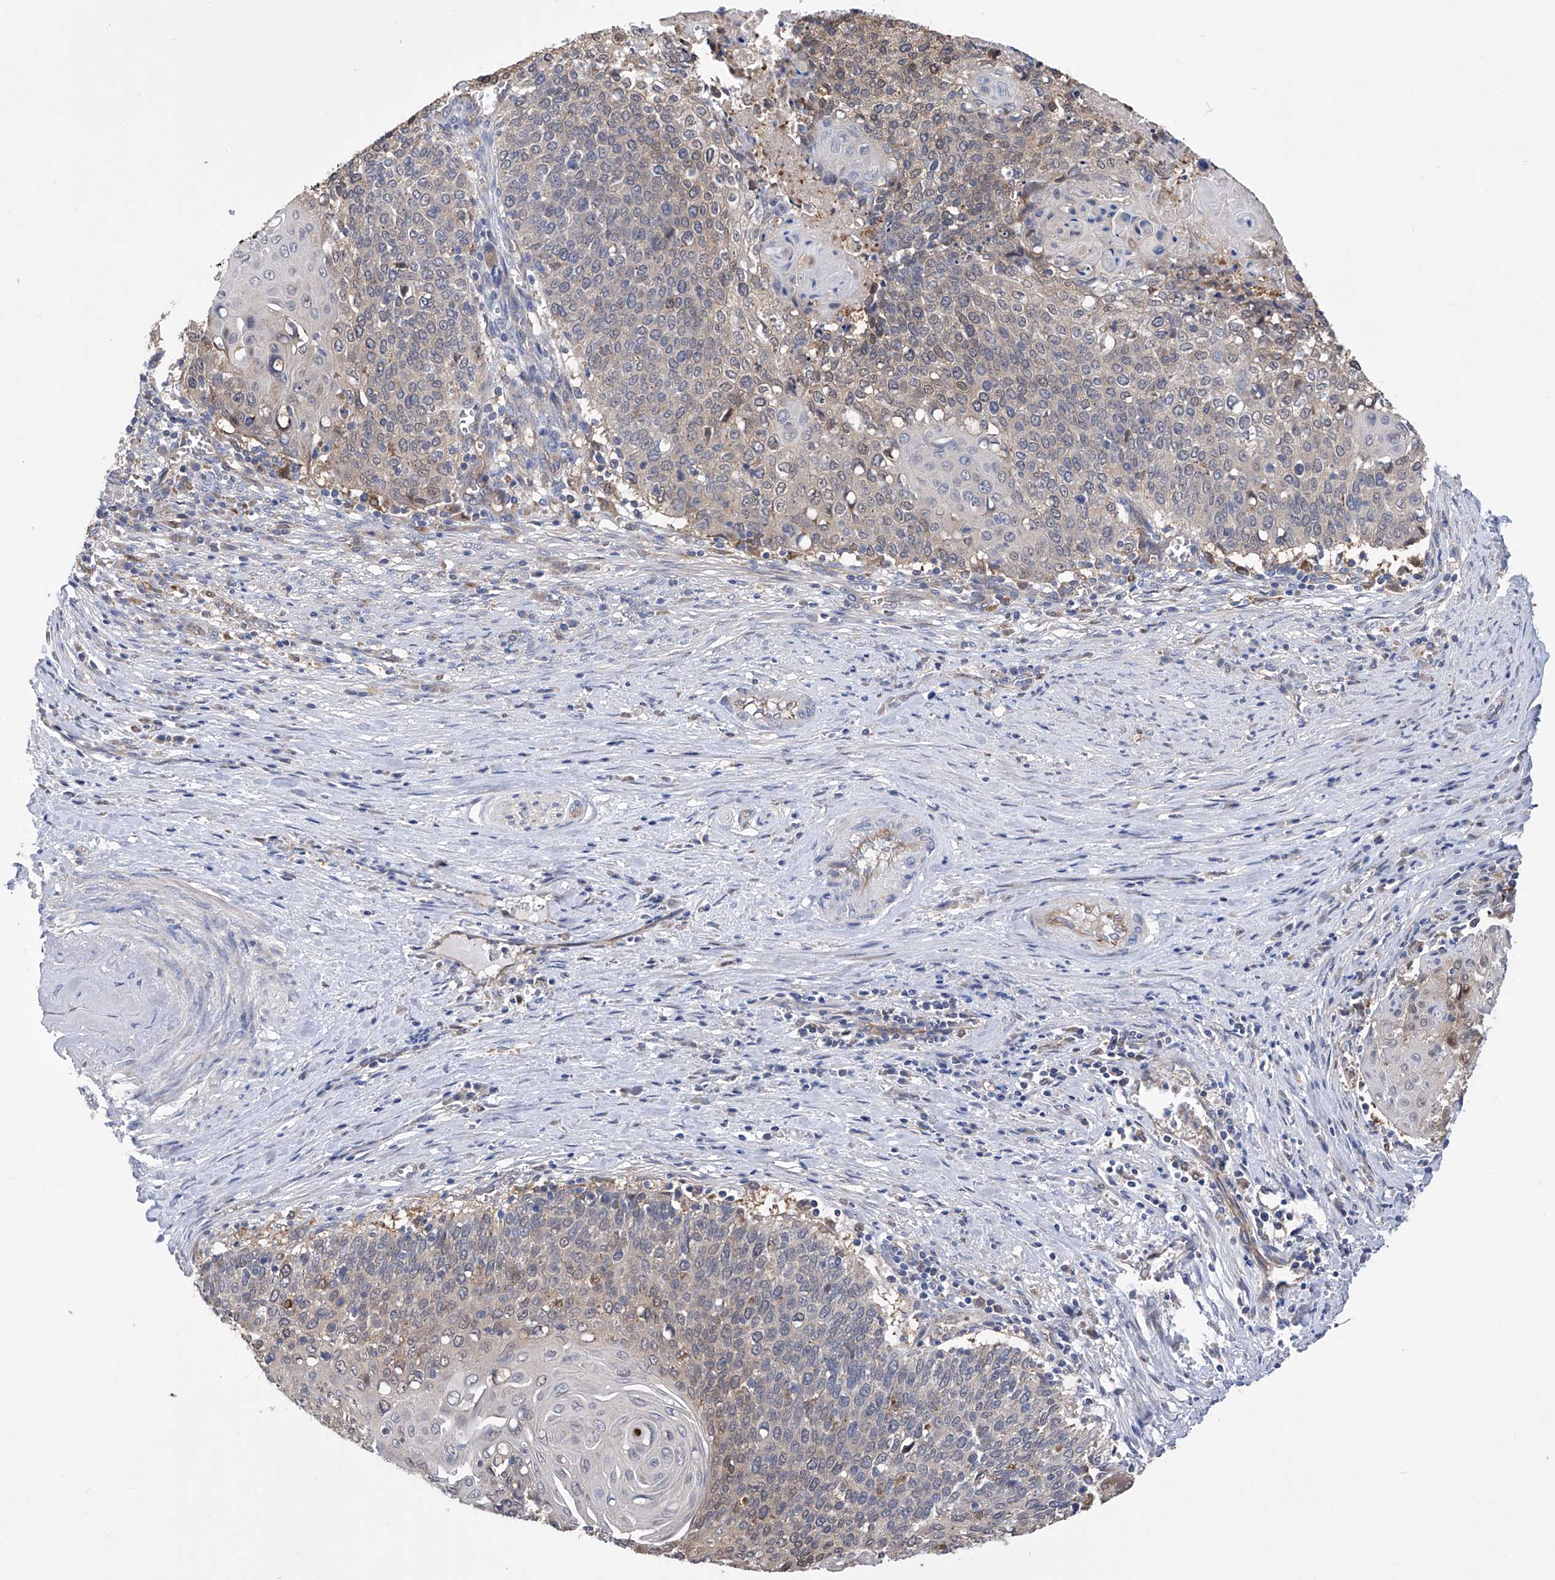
{"staining": {"intensity": "weak", "quantity": "<25%", "location": "cytoplasmic/membranous"}, "tissue": "cervical cancer", "cell_type": "Tumor cells", "image_type": "cancer", "snomed": [{"axis": "morphology", "description": "Squamous cell carcinoma, NOS"}, {"axis": "topography", "description": "Cervix"}], "caption": "Squamous cell carcinoma (cervical) was stained to show a protein in brown. There is no significant positivity in tumor cells.", "gene": "SPATA20", "patient": {"sex": "female", "age": 39}}